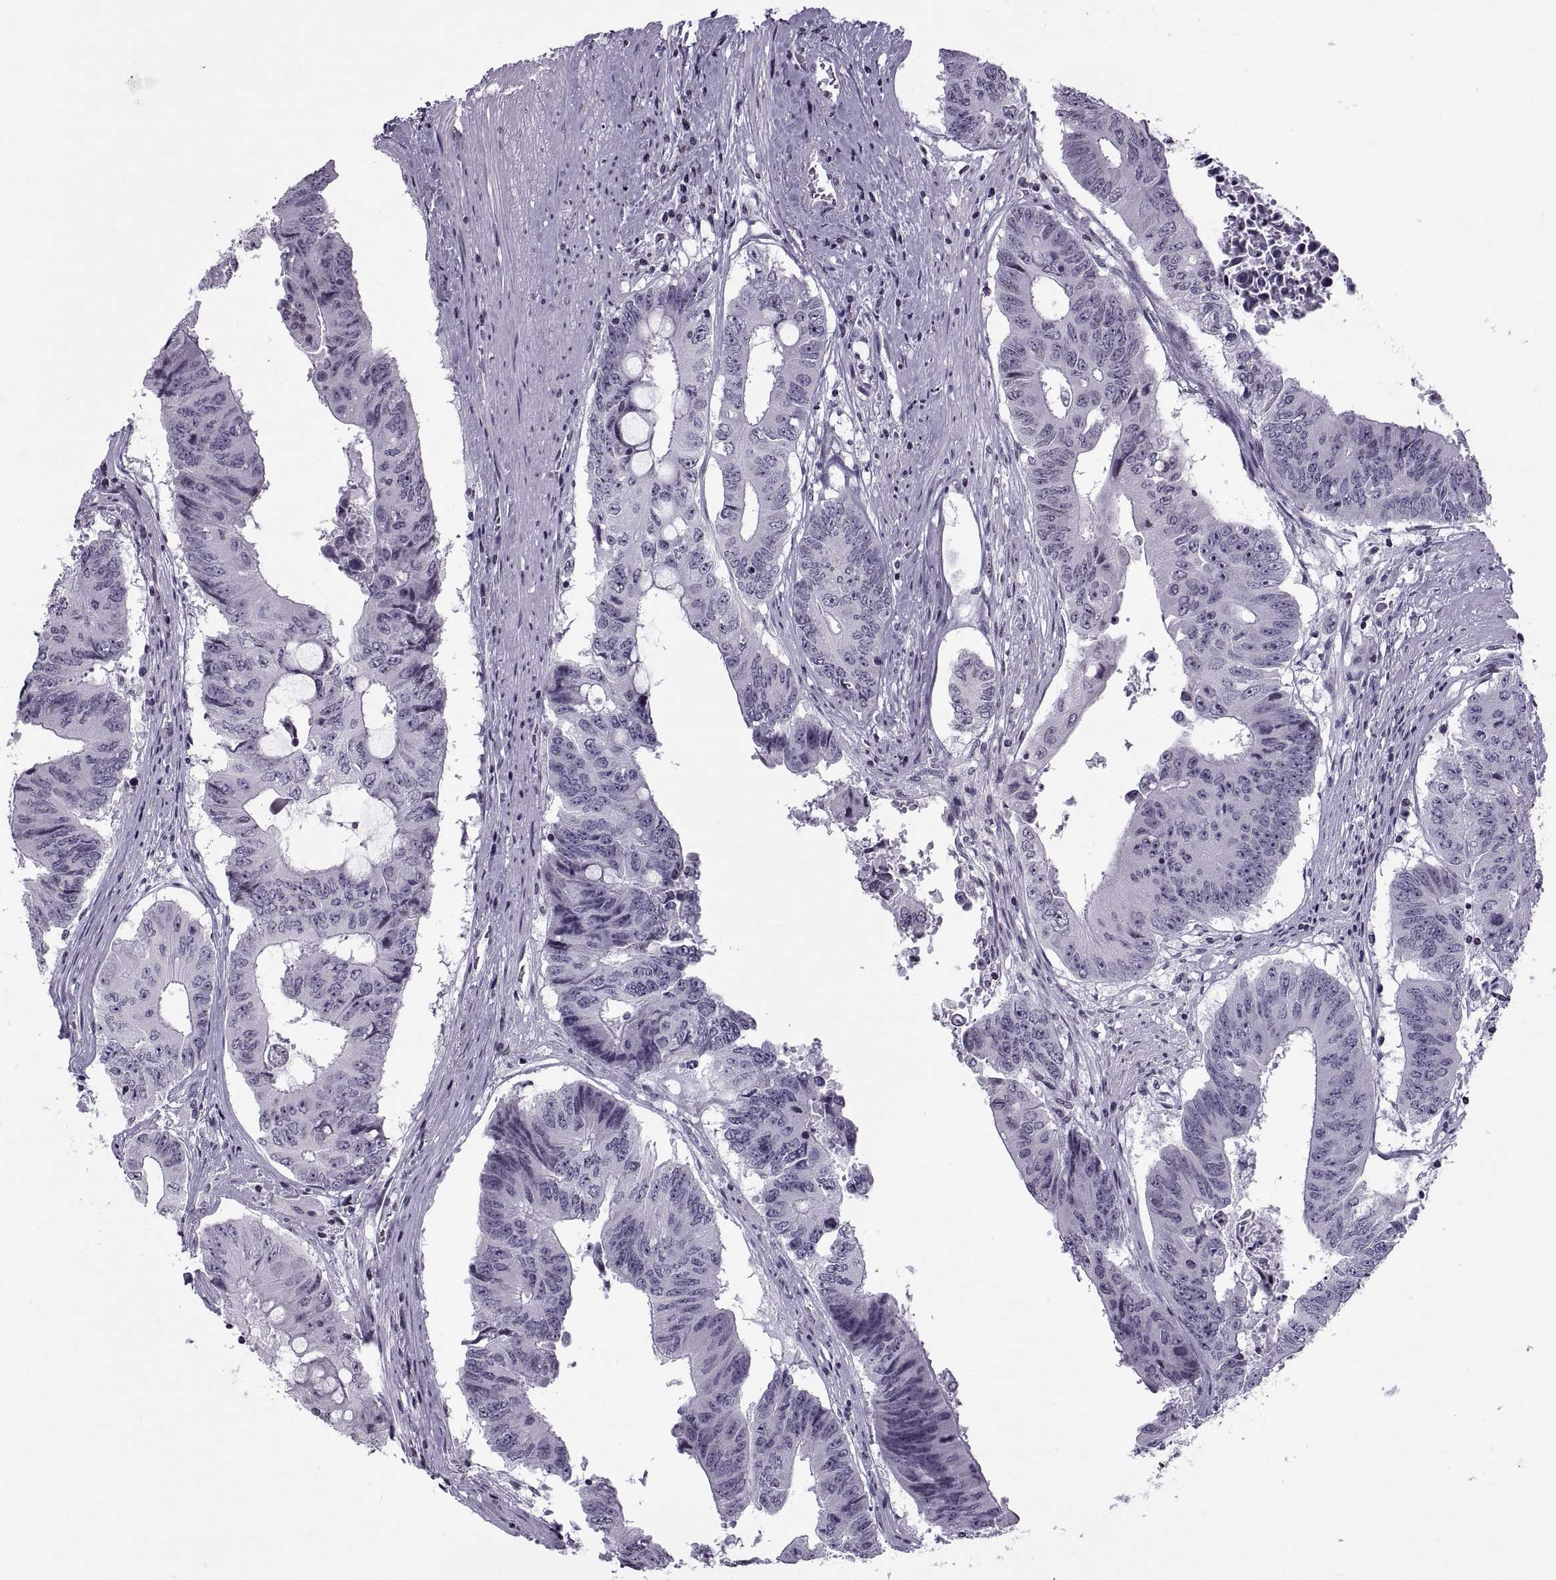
{"staining": {"intensity": "negative", "quantity": "none", "location": "none"}, "tissue": "colorectal cancer", "cell_type": "Tumor cells", "image_type": "cancer", "snomed": [{"axis": "morphology", "description": "Adenocarcinoma, NOS"}, {"axis": "topography", "description": "Rectum"}], "caption": "Colorectal adenocarcinoma stained for a protein using immunohistochemistry (IHC) displays no expression tumor cells.", "gene": "H1-8", "patient": {"sex": "male", "age": 59}}